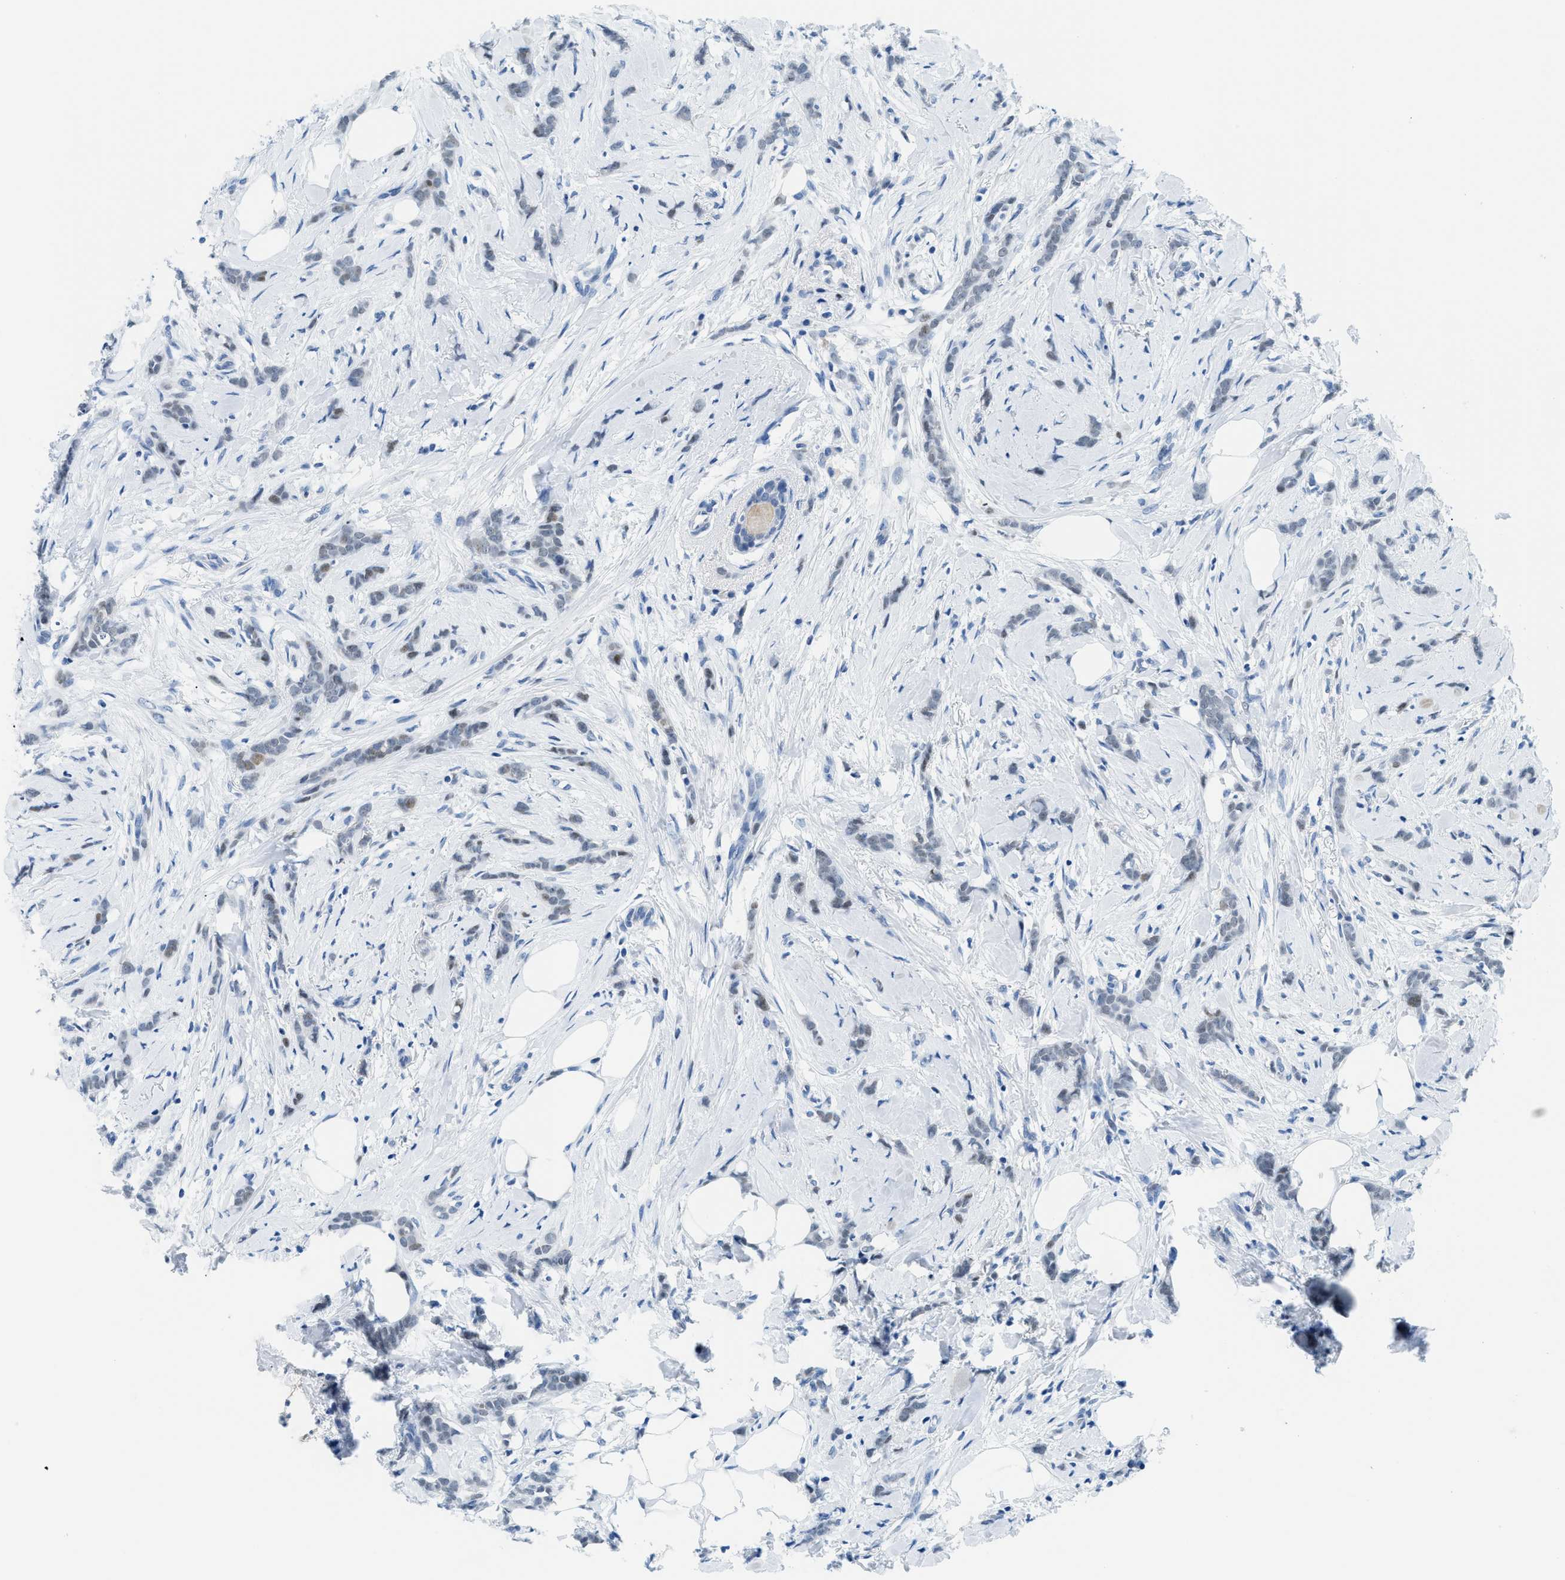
{"staining": {"intensity": "moderate", "quantity": "<25%", "location": "nuclear"}, "tissue": "breast cancer", "cell_type": "Tumor cells", "image_type": "cancer", "snomed": [{"axis": "morphology", "description": "Lobular carcinoma, in situ"}, {"axis": "morphology", "description": "Lobular carcinoma"}, {"axis": "topography", "description": "Breast"}], "caption": "High-magnification brightfield microscopy of breast lobular carcinoma in situ stained with DAB (brown) and counterstained with hematoxylin (blue). tumor cells exhibit moderate nuclear staining is seen in about<25% of cells.", "gene": "MBL2", "patient": {"sex": "female", "age": 41}}